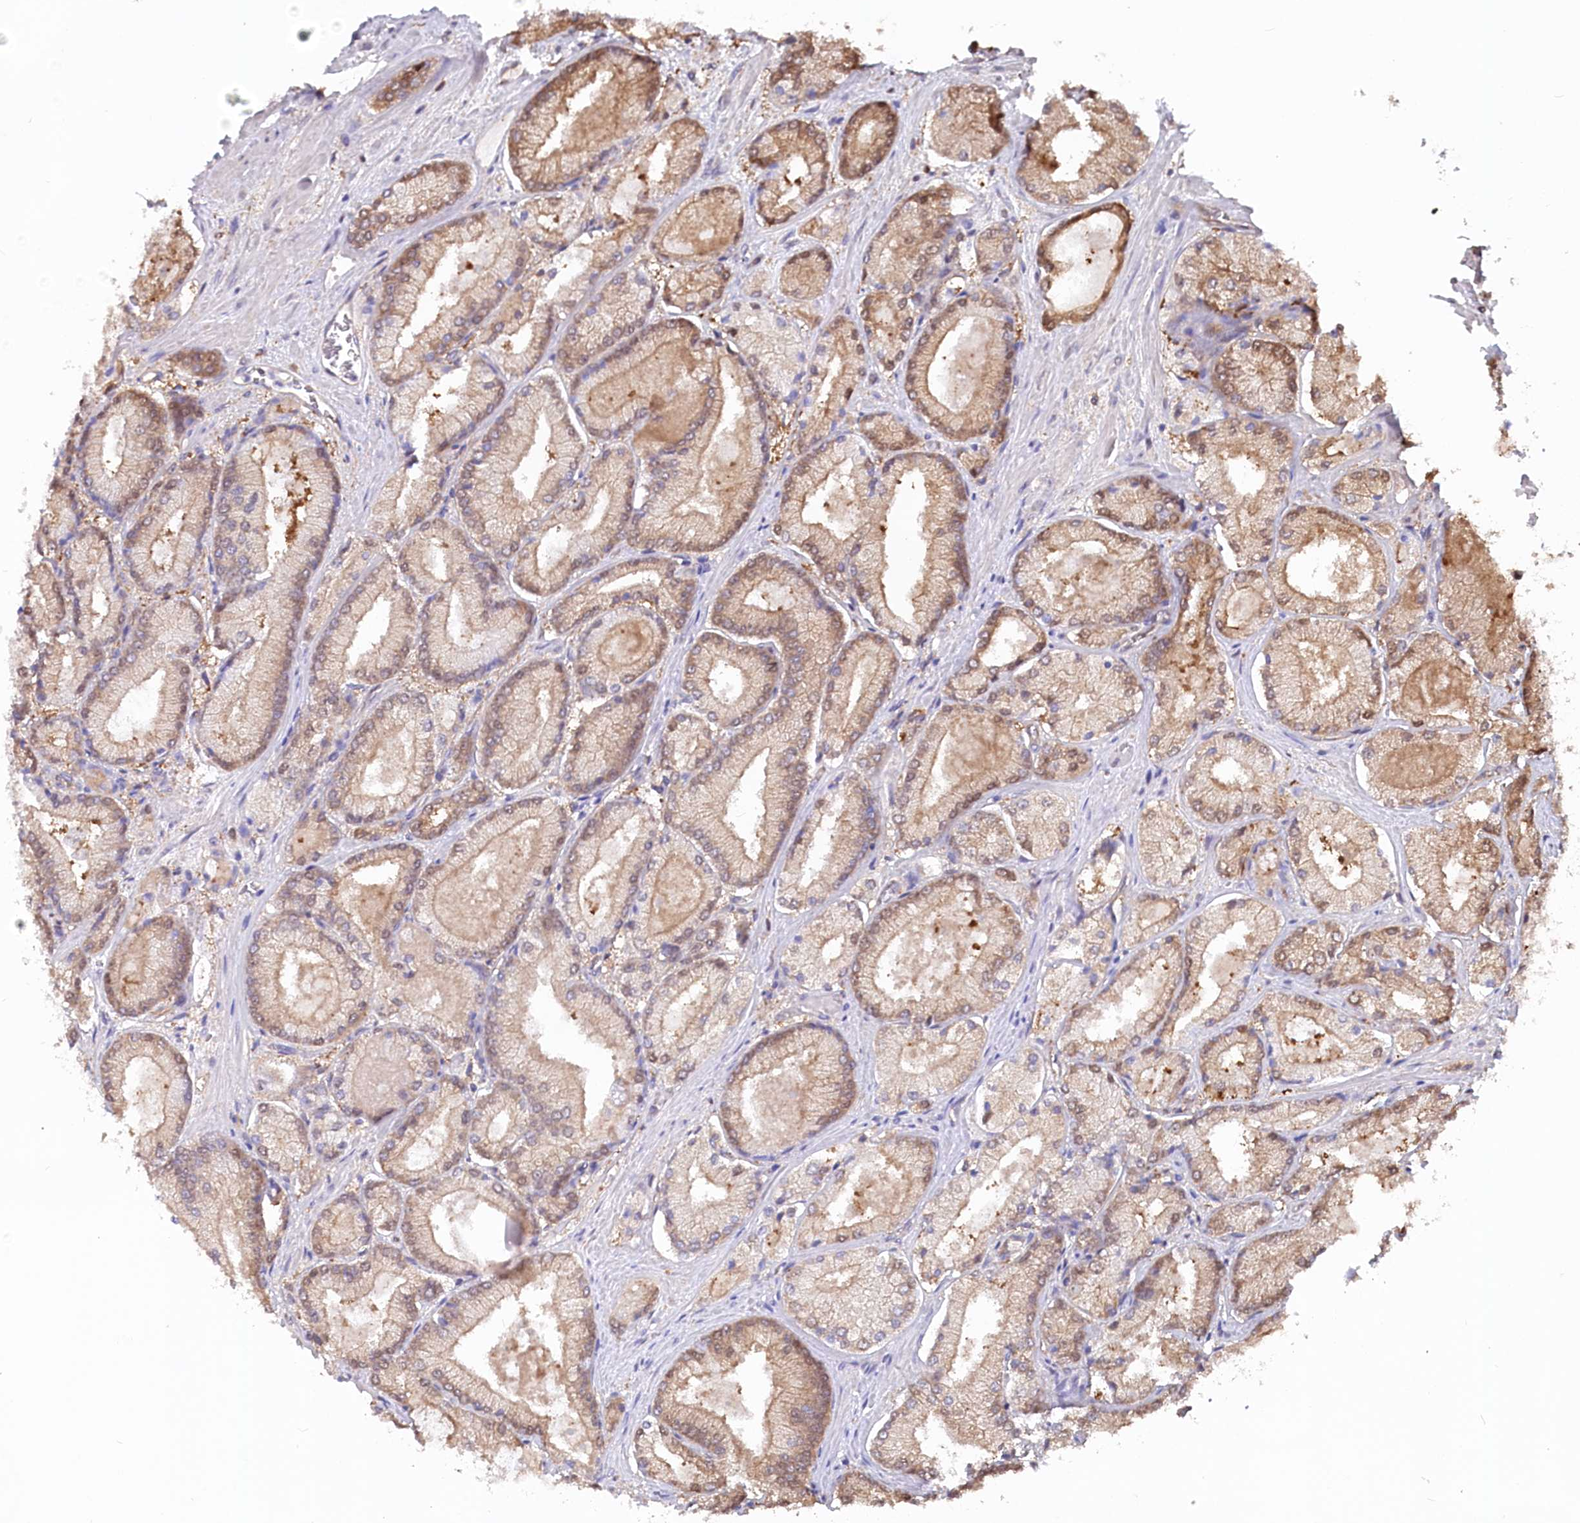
{"staining": {"intensity": "moderate", "quantity": "25%-75%", "location": "cytoplasmic/membranous"}, "tissue": "prostate cancer", "cell_type": "Tumor cells", "image_type": "cancer", "snomed": [{"axis": "morphology", "description": "Adenocarcinoma, Low grade"}, {"axis": "topography", "description": "Prostate"}], "caption": "Prostate cancer (adenocarcinoma (low-grade)) was stained to show a protein in brown. There is medium levels of moderate cytoplasmic/membranous expression in approximately 25%-75% of tumor cells.", "gene": "PSMA1", "patient": {"sex": "male", "age": 74}}